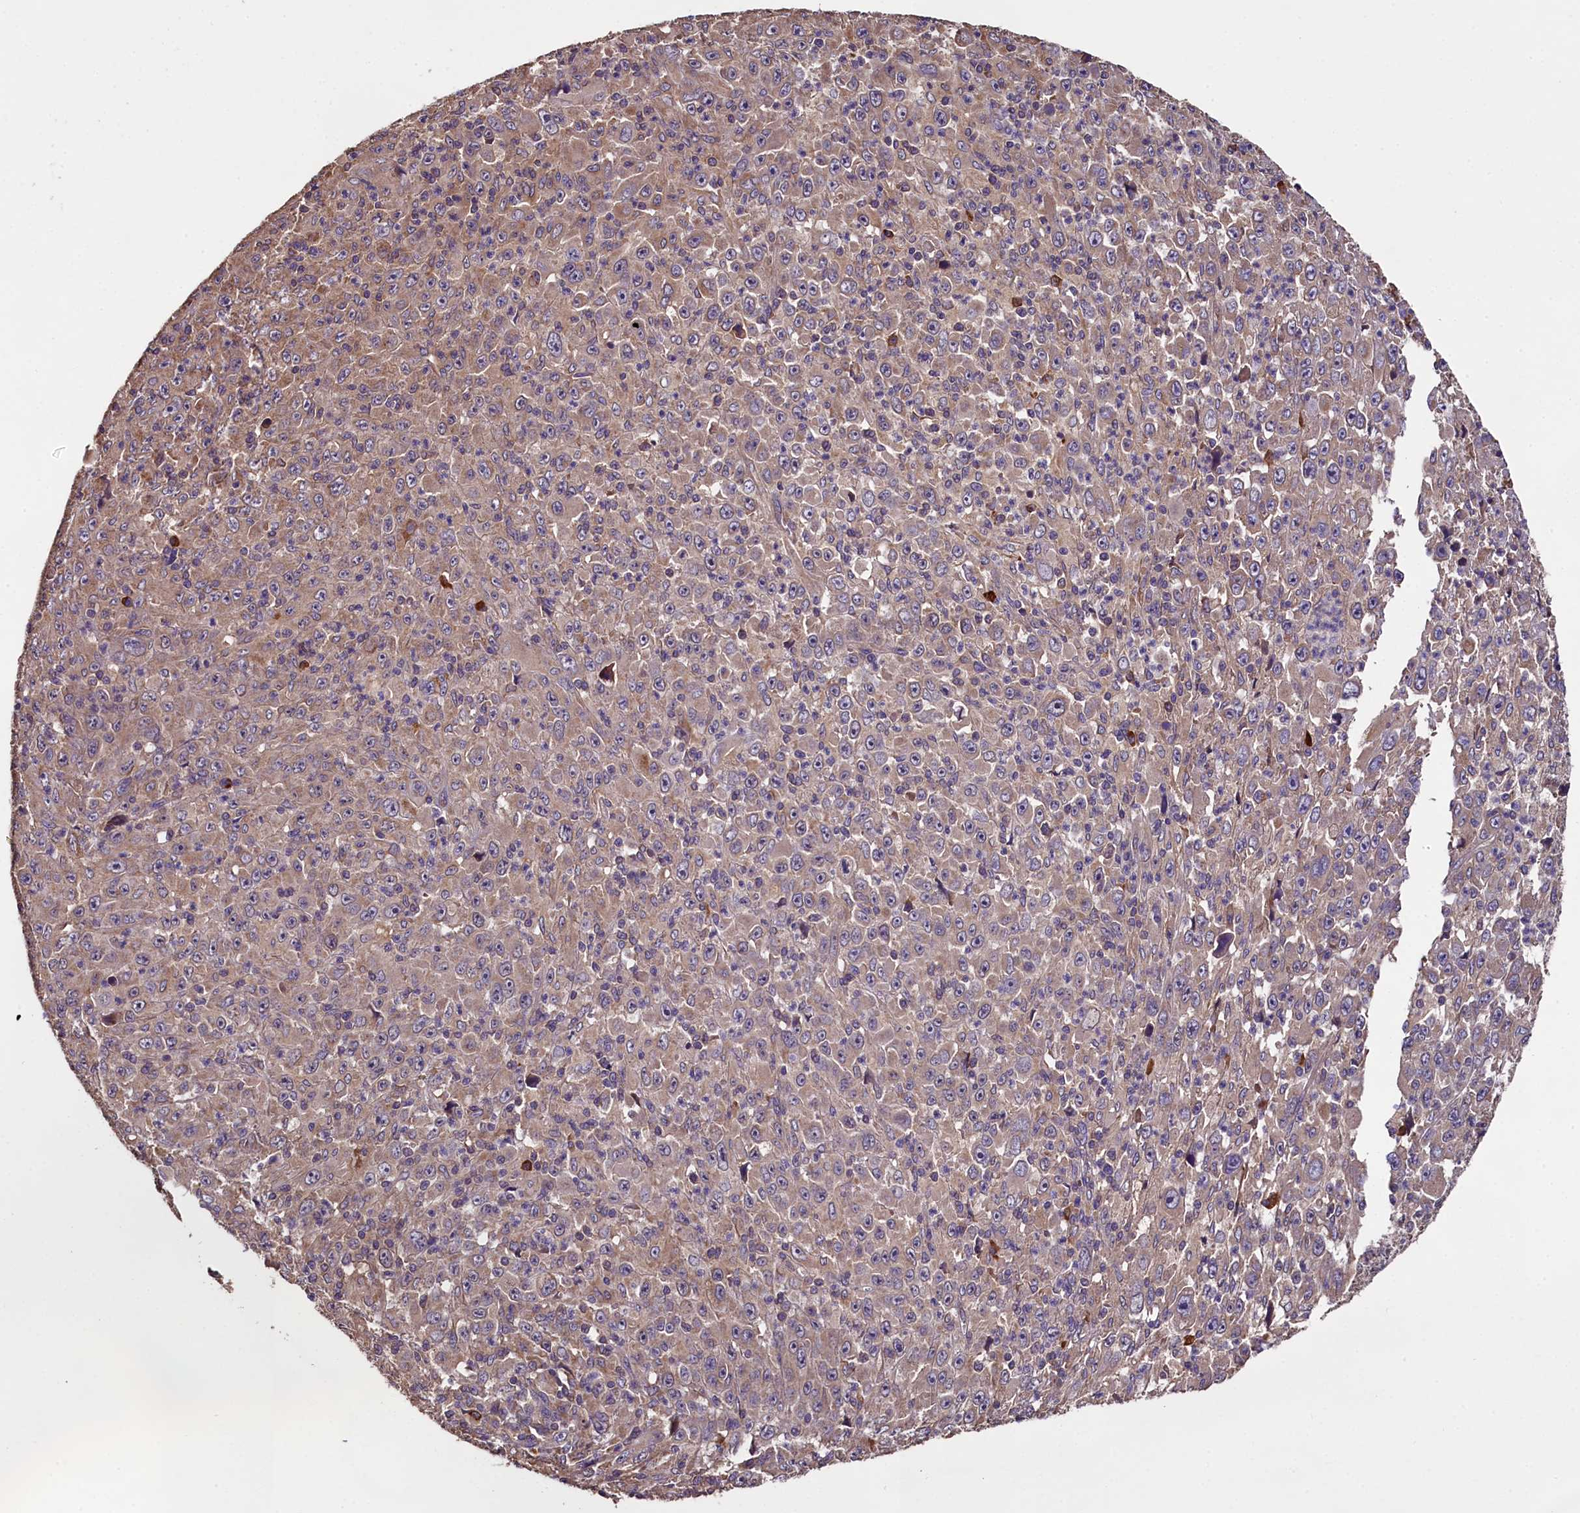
{"staining": {"intensity": "moderate", "quantity": "25%-75%", "location": "cytoplasmic/membranous"}, "tissue": "melanoma", "cell_type": "Tumor cells", "image_type": "cancer", "snomed": [{"axis": "morphology", "description": "Malignant melanoma, Metastatic site"}, {"axis": "topography", "description": "Skin"}], "caption": "A micrograph of malignant melanoma (metastatic site) stained for a protein shows moderate cytoplasmic/membranous brown staining in tumor cells.", "gene": "ENKD1", "patient": {"sex": "female", "age": 56}}